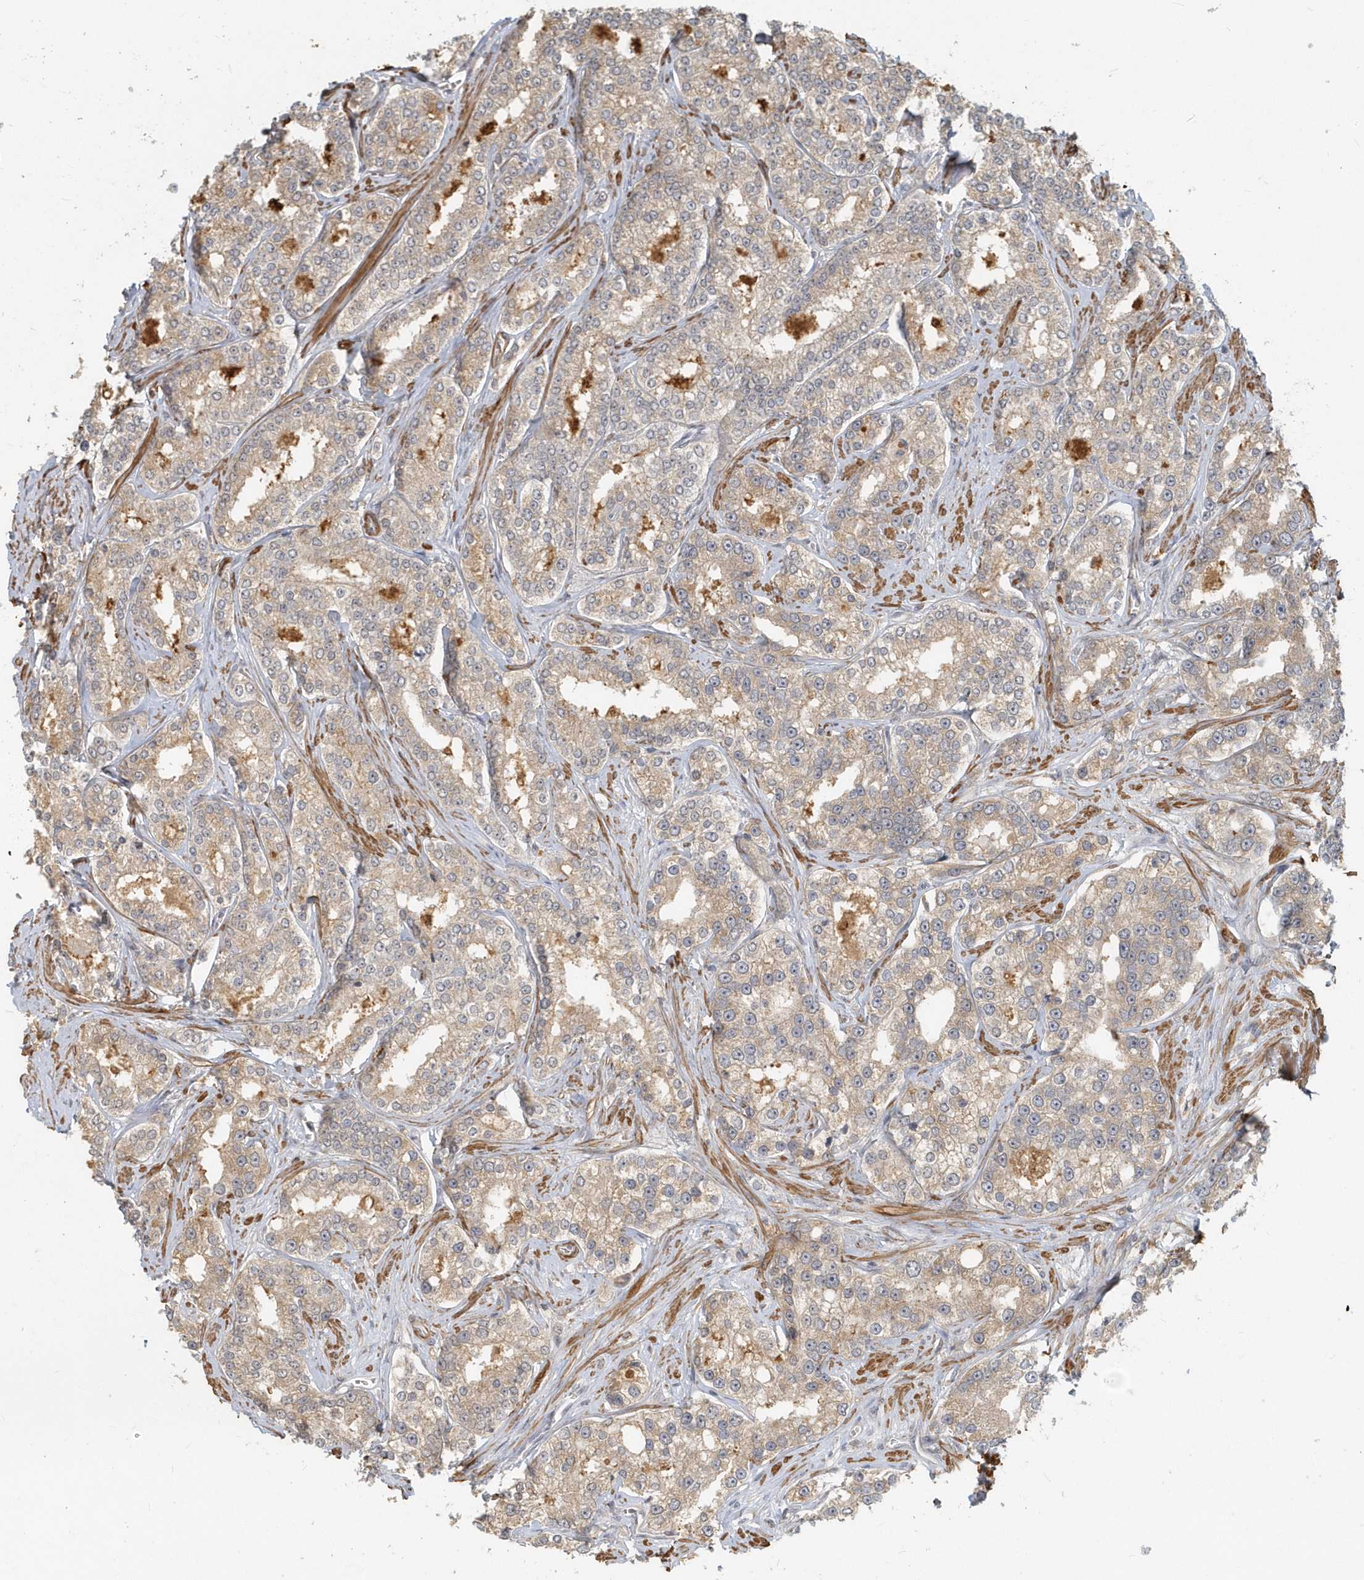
{"staining": {"intensity": "moderate", "quantity": ">75%", "location": "cytoplasmic/membranous"}, "tissue": "prostate cancer", "cell_type": "Tumor cells", "image_type": "cancer", "snomed": [{"axis": "morphology", "description": "Normal tissue, NOS"}, {"axis": "morphology", "description": "Adenocarcinoma, High grade"}, {"axis": "topography", "description": "Prostate"}], "caption": "Protein expression analysis of human prostate cancer (adenocarcinoma (high-grade)) reveals moderate cytoplasmic/membranous expression in approximately >75% of tumor cells.", "gene": "NAPB", "patient": {"sex": "male", "age": 83}}